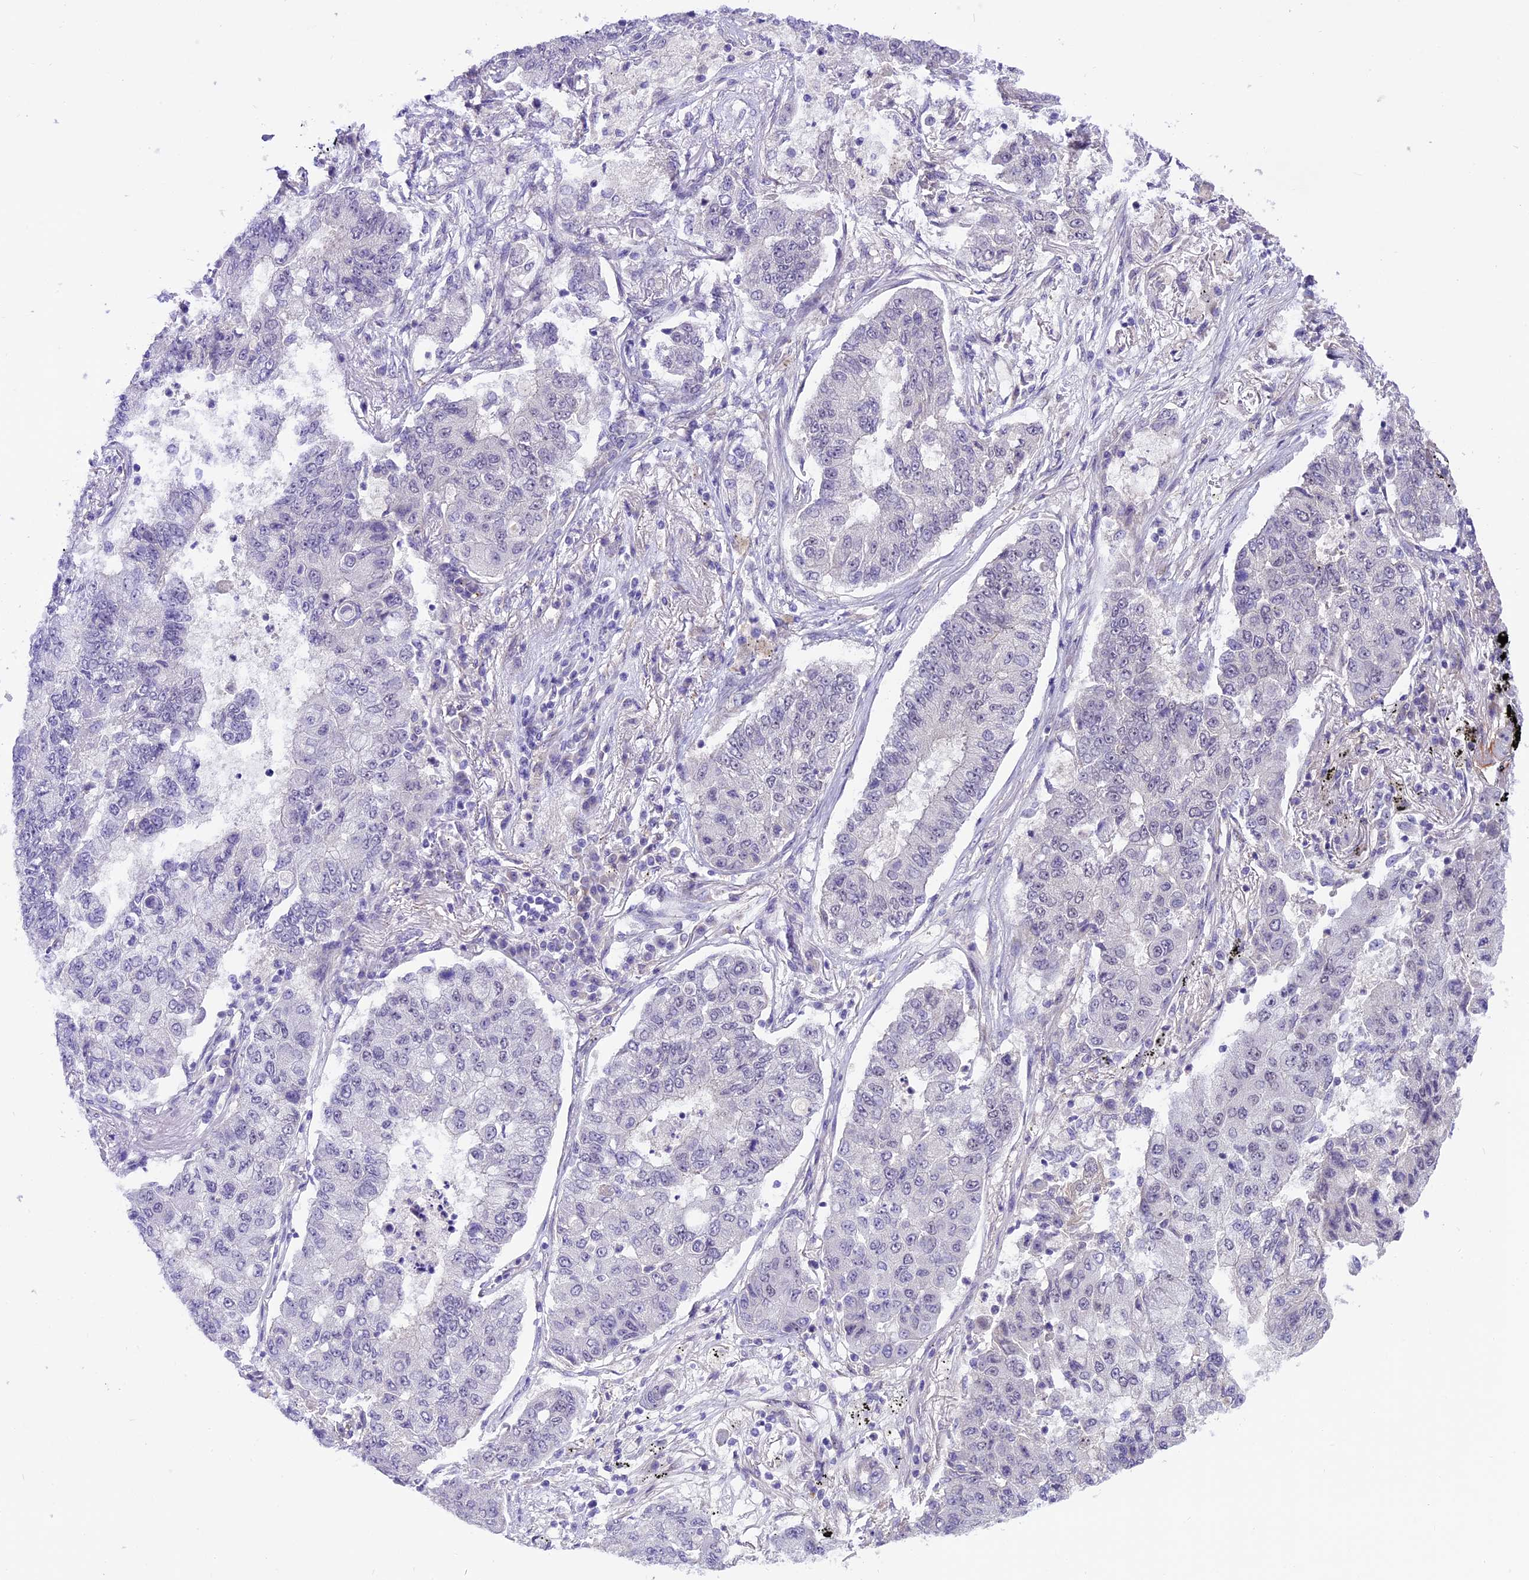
{"staining": {"intensity": "negative", "quantity": "none", "location": "none"}, "tissue": "lung cancer", "cell_type": "Tumor cells", "image_type": "cancer", "snomed": [{"axis": "morphology", "description": "Squamous cell carcinoma, NOS"}, {"axis": "topography", "description": "Lung"}], "caption": "There is no significant positivity in tumor cells of lung cancer. (DAB (3,3'-diaminobenzidine) immunohistochemistry (IHC), high magnification).", "gene": "SPRED1", "patient": {"sex": "male", "age": 74}}